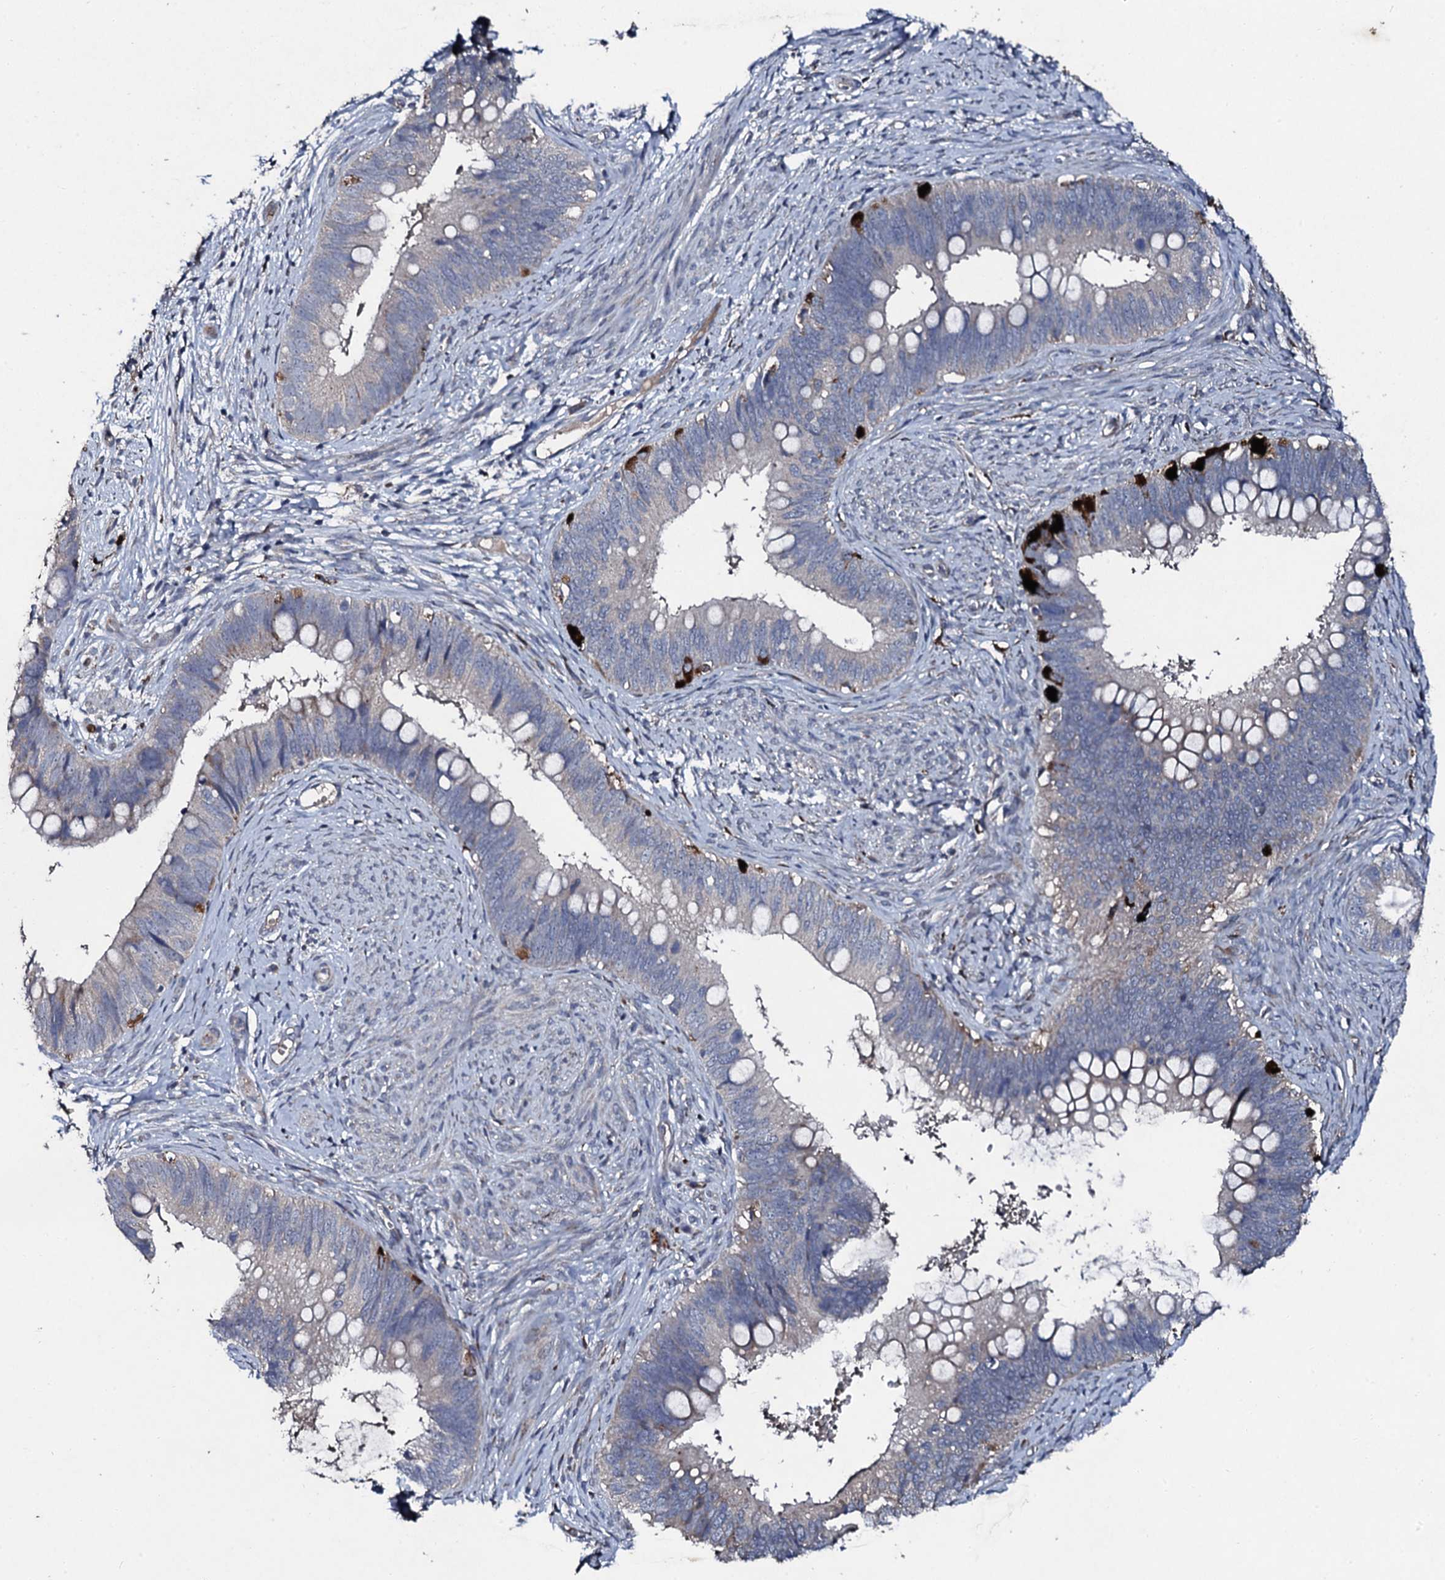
{"staining": {"intensity": "strong", "quantity": "<25%", "location": "cytoplasmic/membranous"}, "tissue": "cervical cancer", "cell_type": "Tumor cells", "image_type": "cancer", "snomed": [{"axis": "morphology", "description": "Adenocarcinoma, NOS"}, {"axis": "topography", "description": "Cervix"}], "caption": "Immunohistochemical staining of cervical adenocarcinoma reveals medium levels of strong cytoplasmic/membranous protein expression in about <25% of tumor cells. (DAB (3,3'-diaminobenzidine) IHC, brown staining for protein, blue staining for nuclei).", "gene": "LRRC28", "patient": {"sex": "female", "age": 42}}